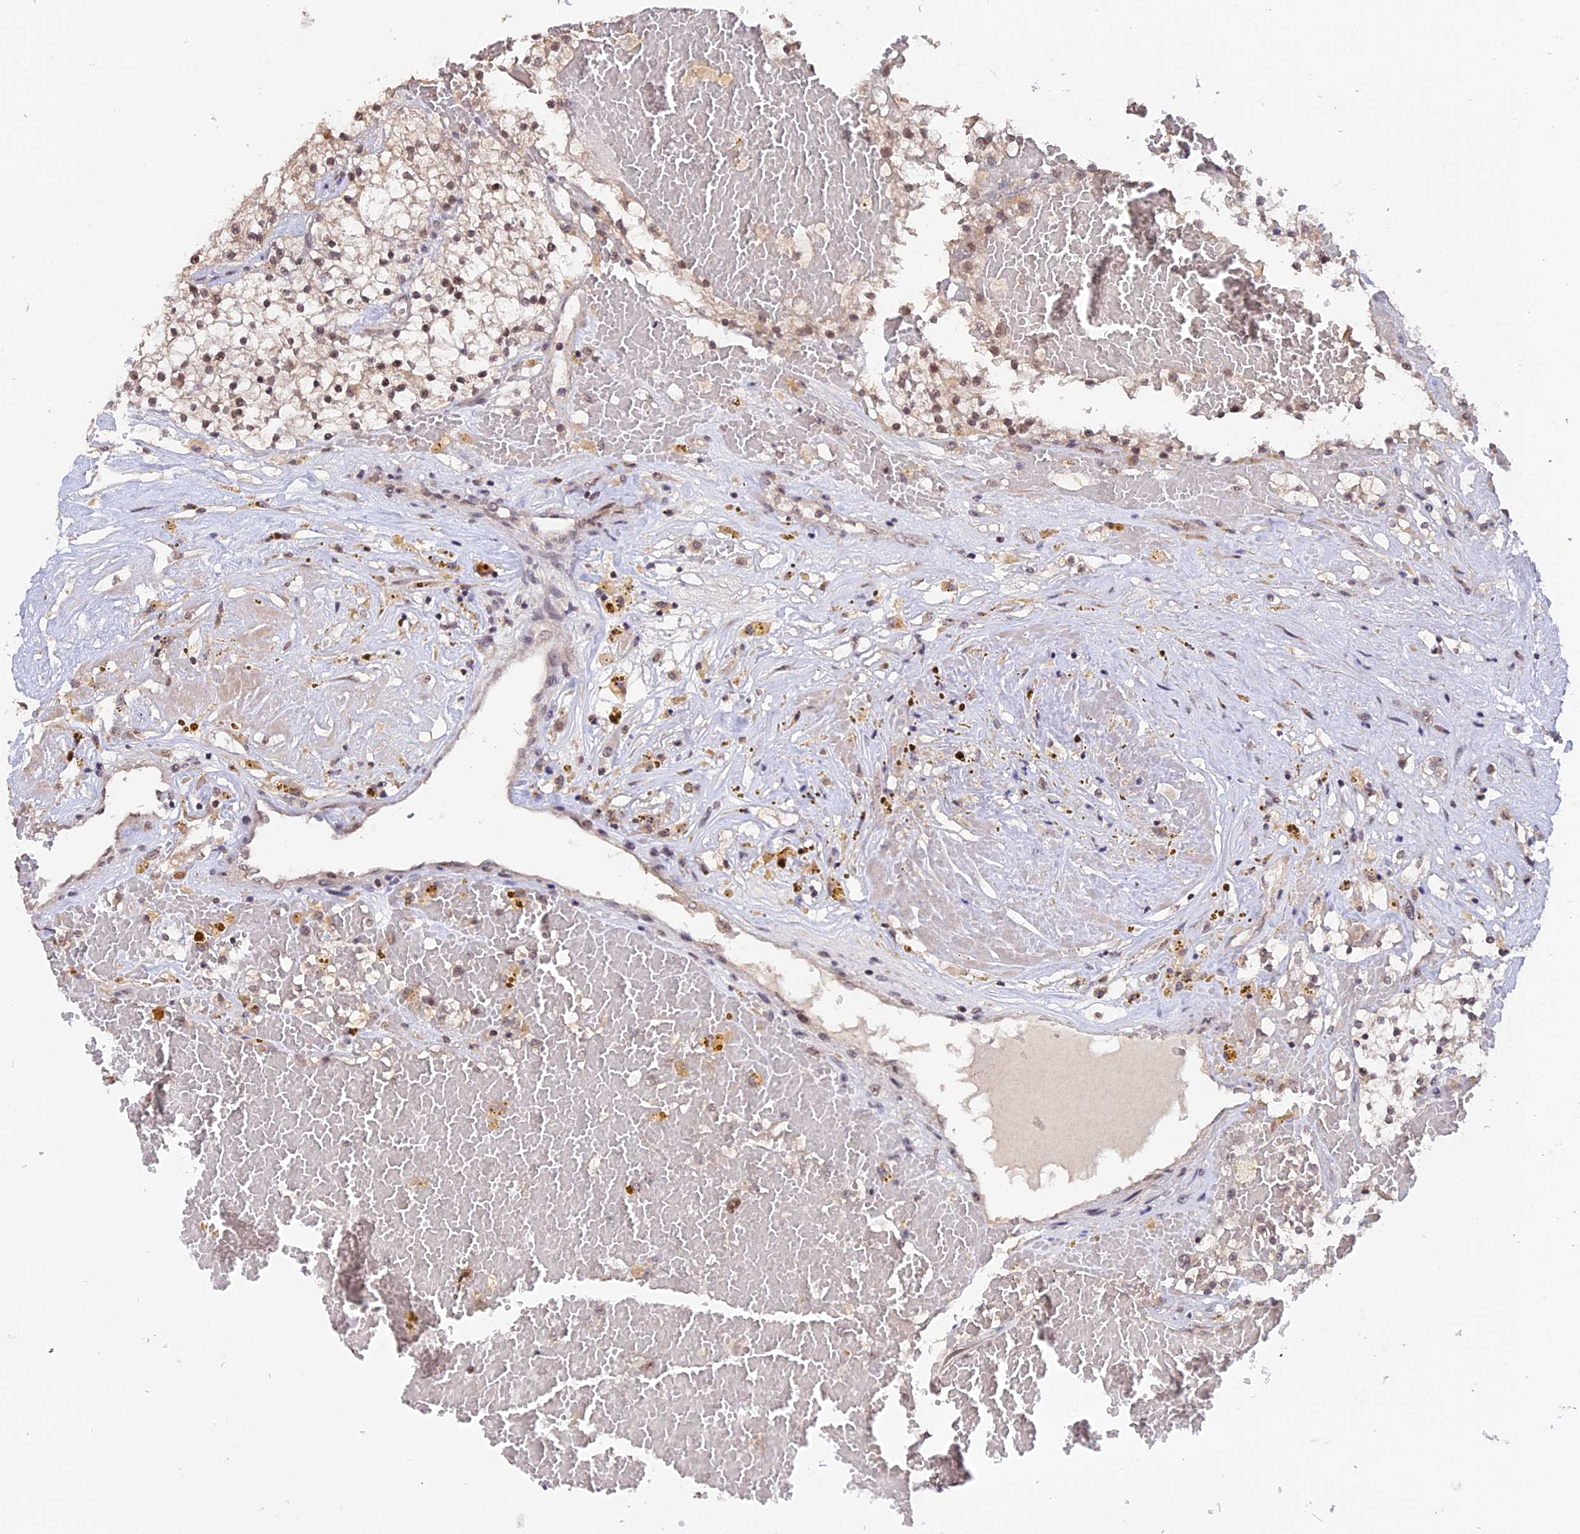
{"staining": {"intensity": "weak", "quantity": "25%-75%", "location": "nuclear"}, "tissue": "renal cancer", "cell_type": "Tumor cells", "image_type": "cancer", "snomed": [{"axis": "morphology", "description": "Normal tissue, NOS"}, {"axis": "morphology", "description": "Adenocarcinoma, NOS"}, {"axis": "topography", "description": "Kidney"}], "caption": "Renal cancer (adenocarcinoma) stained with a brown dye shows weak nuclear positive positivity in approximately 25%-75% of tumor cells.", "gene": "RFC5", "patient": {"sex": "male", "age": 68}}